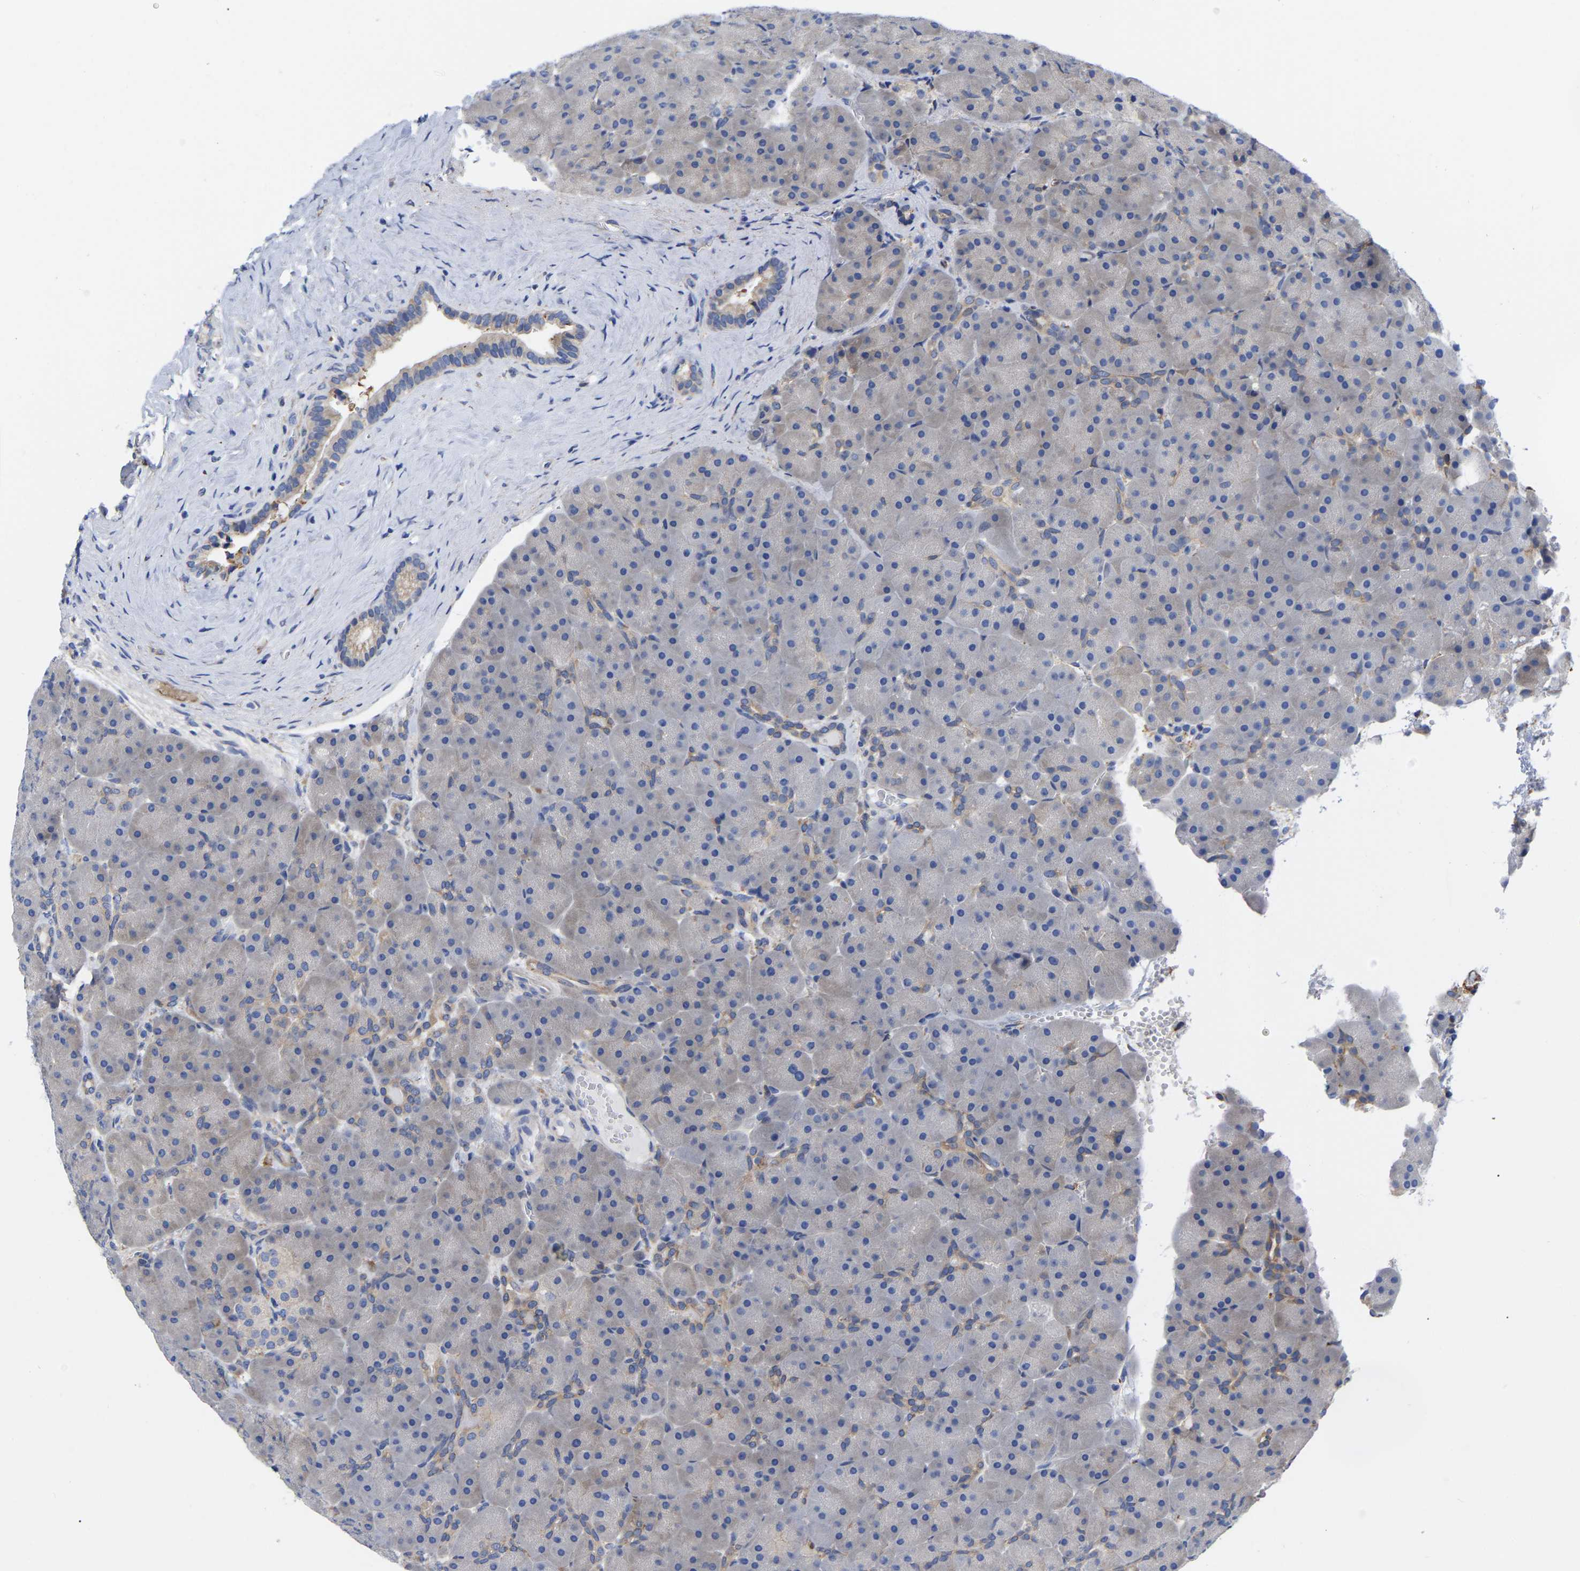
{"staining": {"intensity": "moderate", "quantity": "<25%", "location": "cytoplasmic/membranous"}, "tissue": "pancreas", "cell_type": "Exocrine glandular cells", "image_type": "normal", "snomed": [{"axis": "morphology", "description": "Normal tissue, NOS"}, {"axis": "topography", "description": "Pancreas"}], "caption": "Exocrine glandular cells demonstrate low levels of moderate cytoplasmic/membranous positivity in approximately <25% of cells in unremarkable human pancreas. The staining is performed using DAB brown chromogen to label protein expression. The nuclei are counter-stained blue using hematoxylin.", "gene": "CFAP298", "patient": {"sex": "male", "age": 66}}